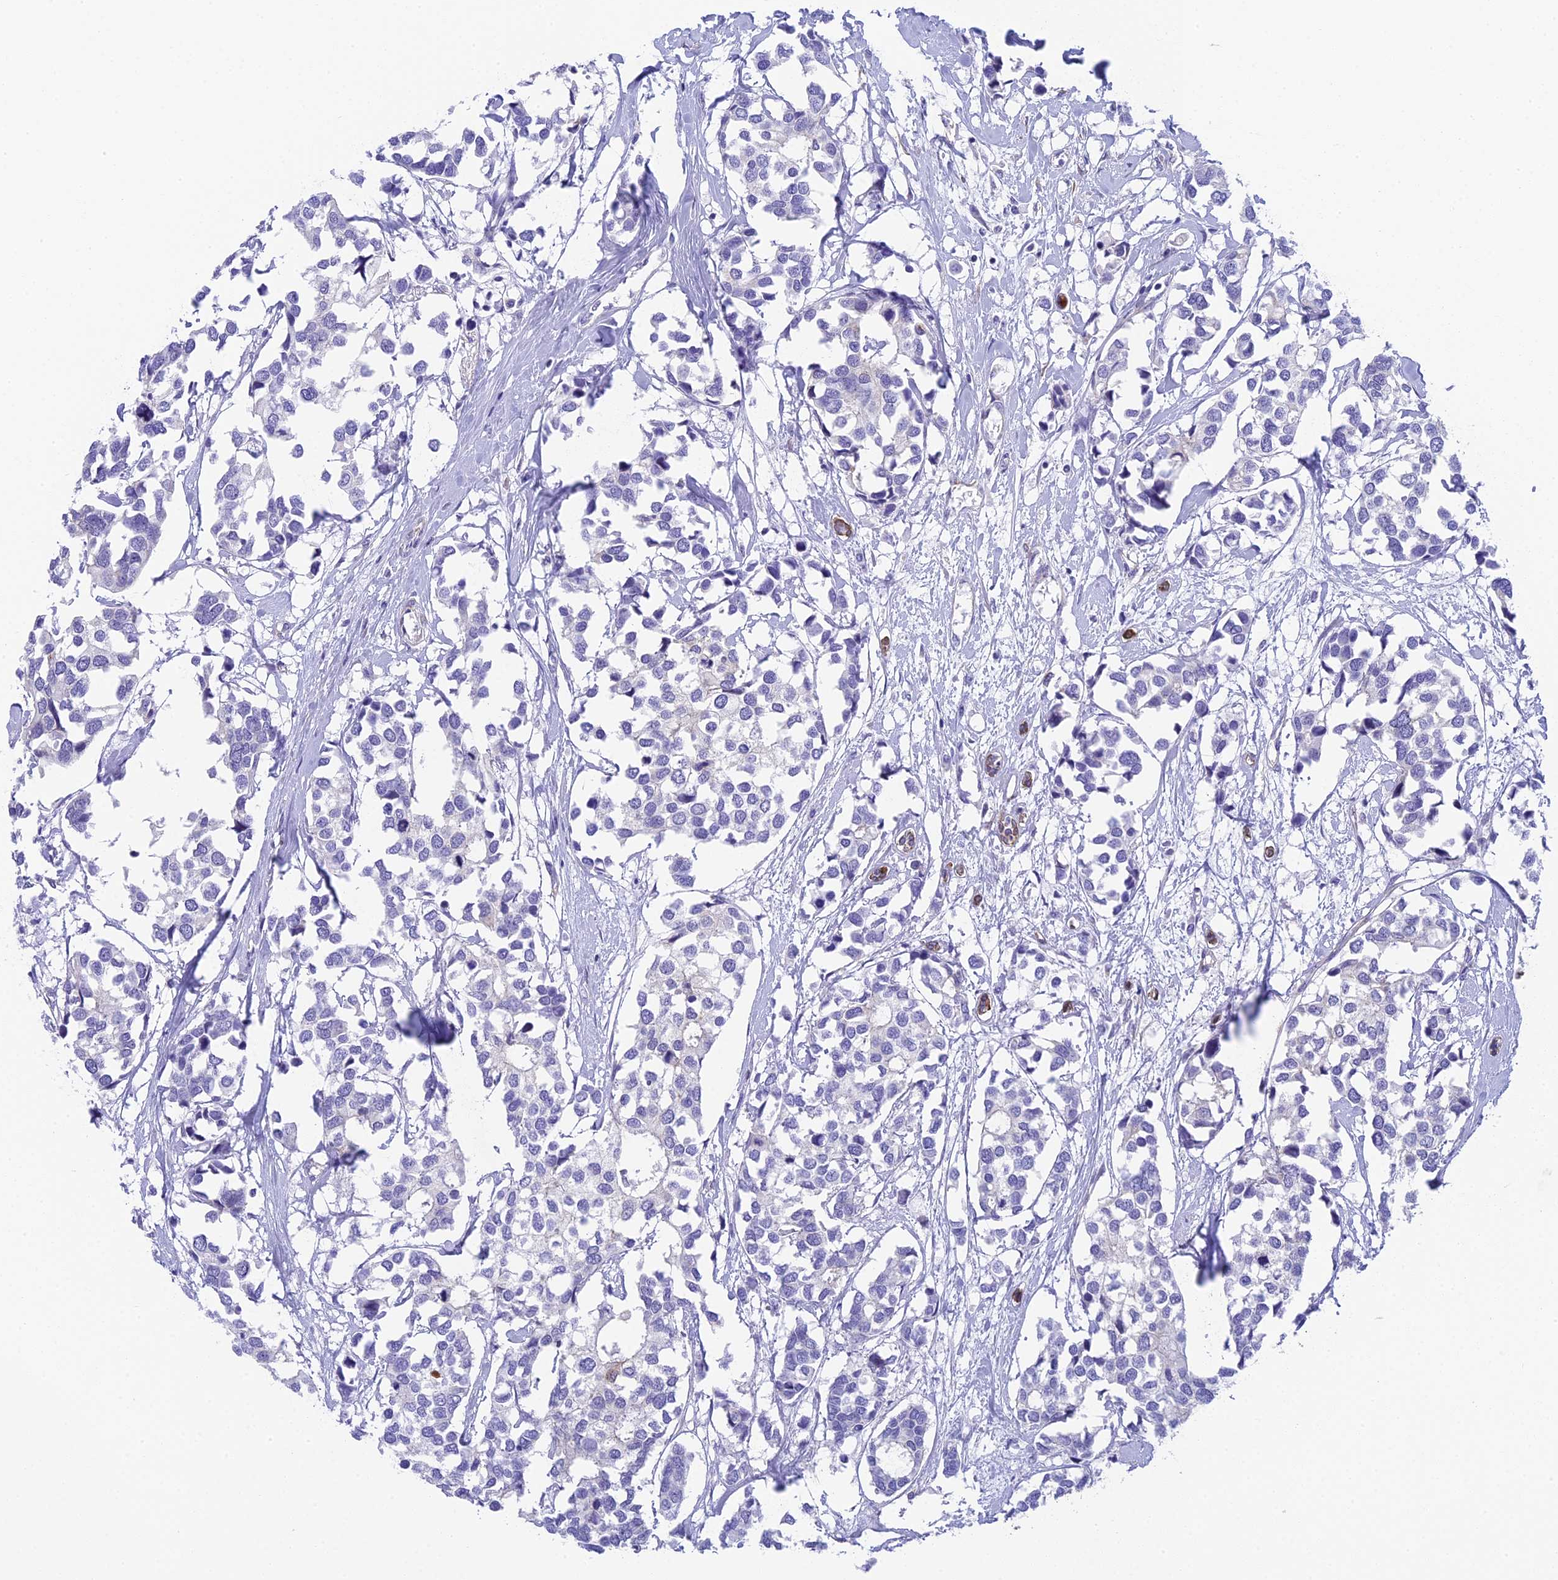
{"staining": {"intensity": "negative", "quantity": "none", "location": "none"}, "tissue": "breast cancer", "cell_type": "Tumor cells", "image_type": "cancer", "snomed": [{"axis": "morphology", "description": "Duct carcinoma"}, {"axis": "topography", "description": "Breast"}], "caption": "Tumor cells are negative for brown protein staining in breast cancer.", "gene": "TACSTD2", "patient": {"sex": "female", "age": 83}}